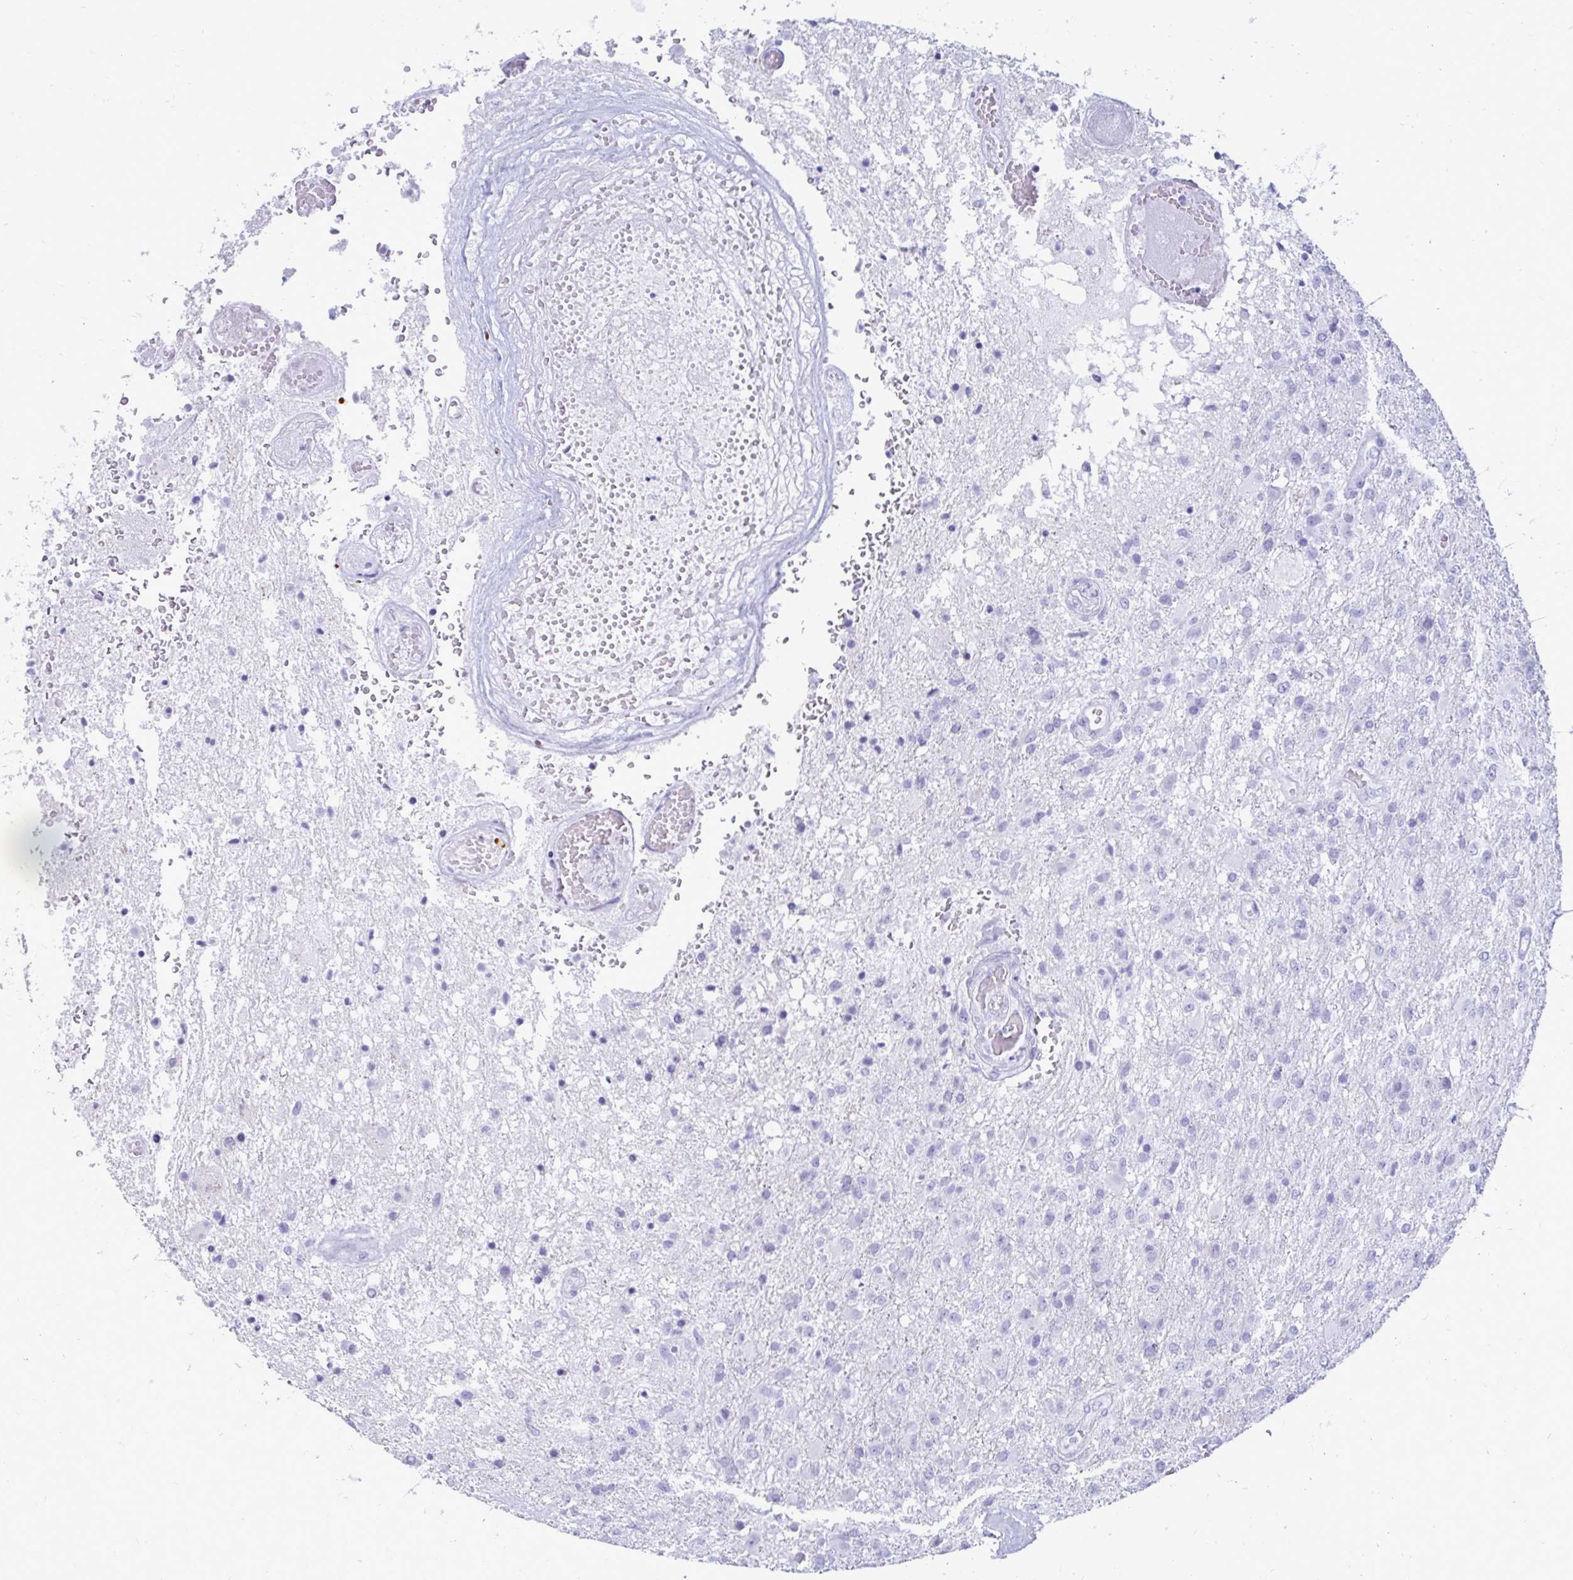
{"staining": {"intensity": "negative", "quantity": "none", "location": "none"}, "tissue": "glioma", "cell_type": "Tumor cells", "image_type": "cancer", "snomed": [{"axis": "morphology", "description": "Glioma, malignant, High grade"}, {"axis": "topography", "description": "Brain"}], "caption": "IHC histopathology image of human glioma stained for a protein (brown), which exhibits no staining in tumor cells.", "gene": "OR10R2", "patient": {"sex": "female", "age": 74}}